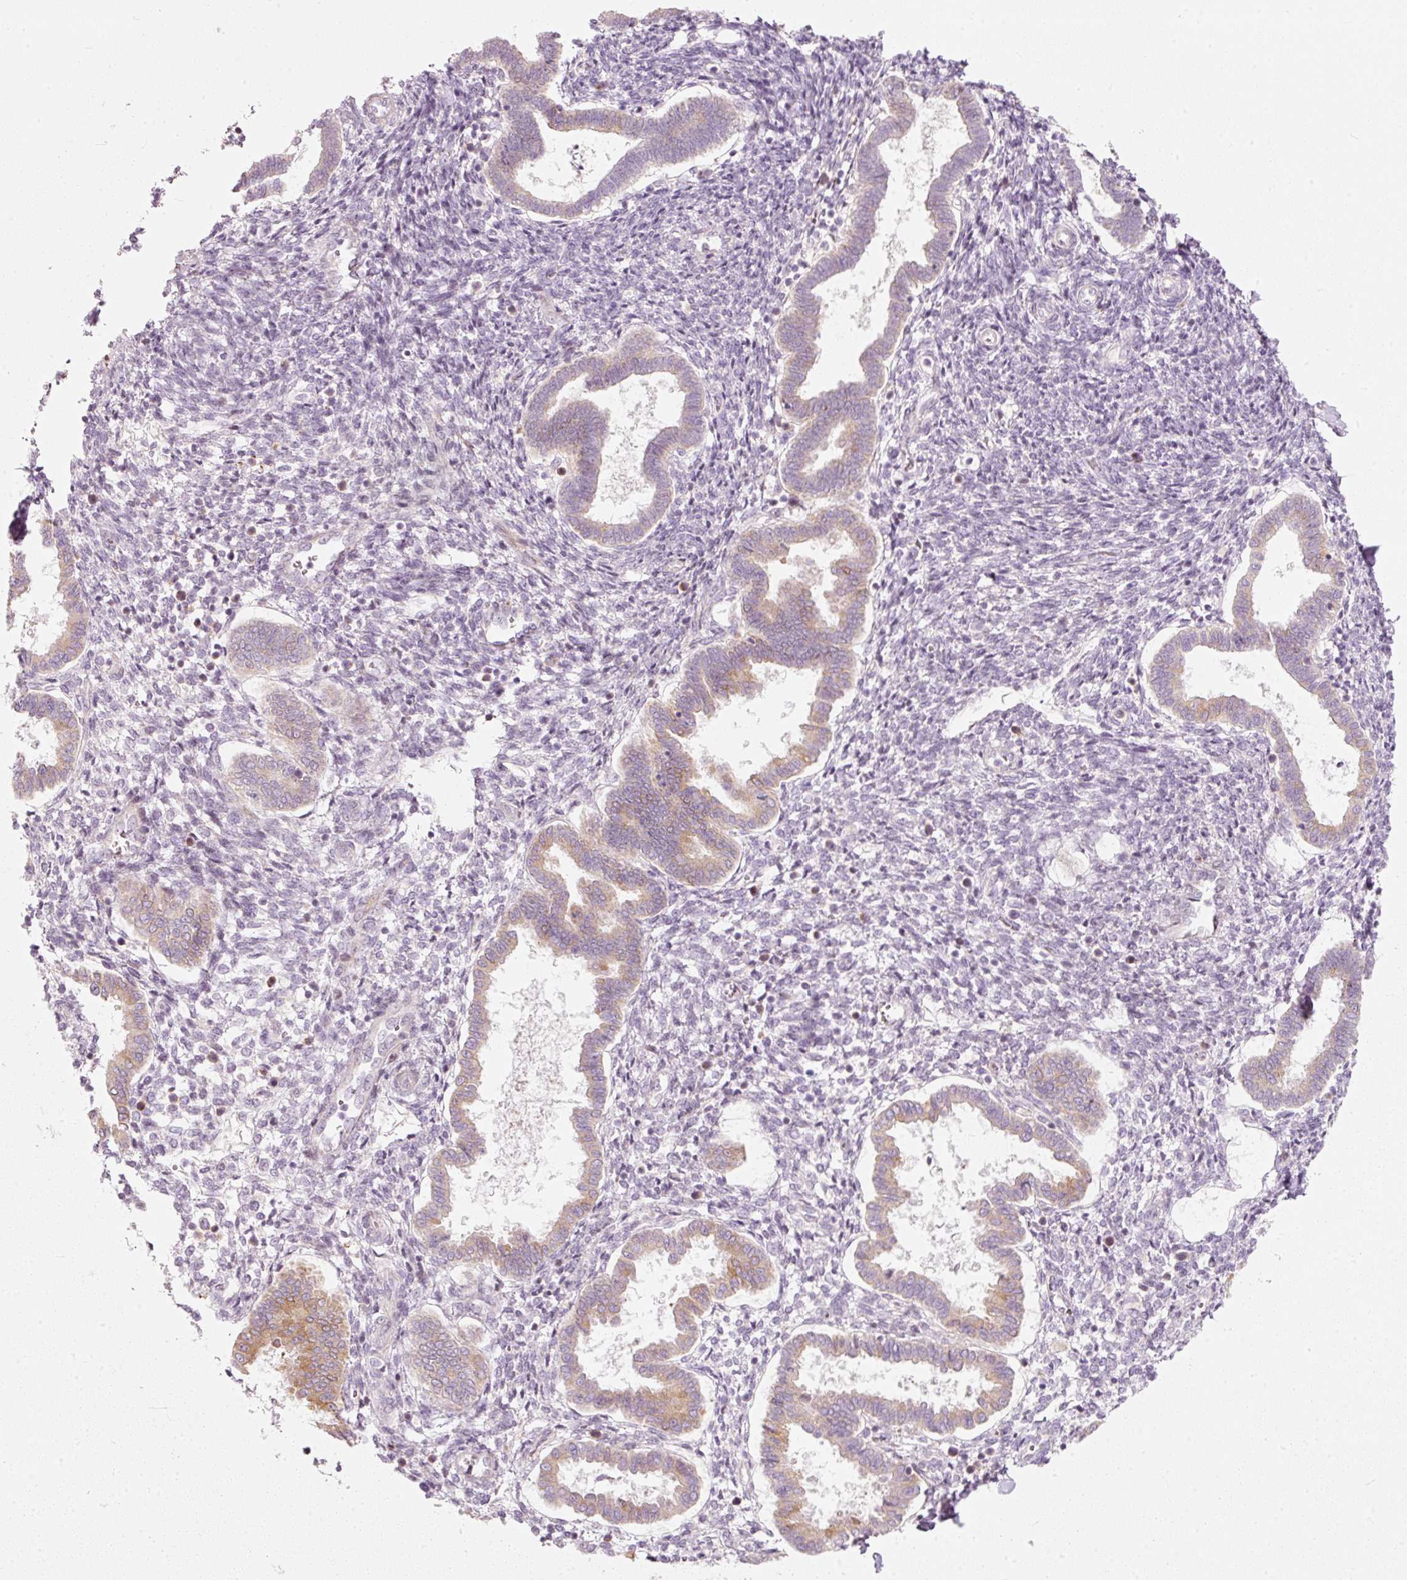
{"staining": {"intensity": "negative", "quantity": "none", "location": "none"}, "tissue": "endometrium", "cell_type": "Cells in endometrial stroma", "image_type": "normal", "snomed": [{"axis": "morphology", "description": "Normal tissue, NOS"}, {"axis": "topography", "description": "Endometrium"}], "caption": "Immunohistochemistry photomicrograph of normal endometrium: endometrium stained with DAB exhibits no significant protein positivity in cells in endometrial stroma.", "gene": "SLC20A1", "patient": {"sex": "female", "age": 24}}